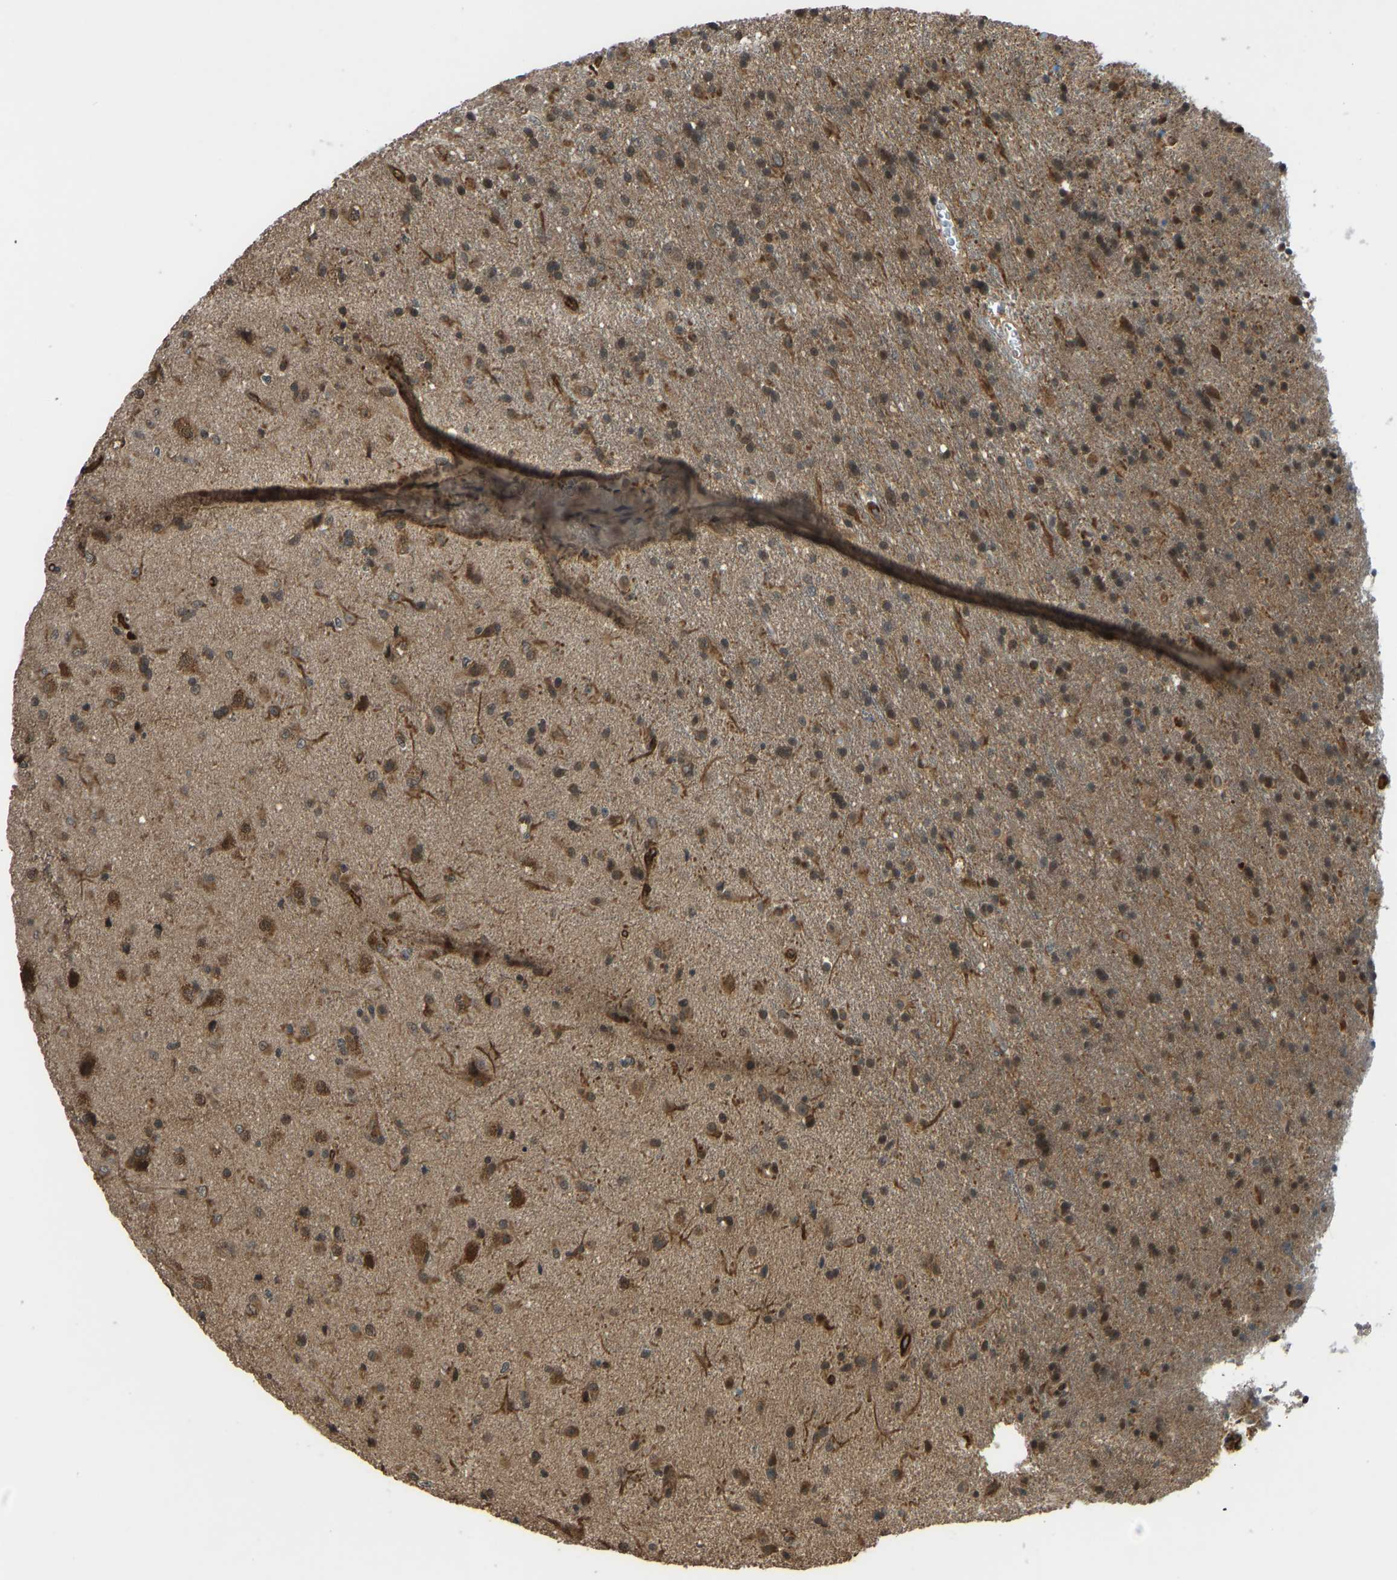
{"staining": {"intensity": "moderate", "quantity": "<25%", "location": "cytoplasmic/membranous"}, "tissue": "glioma", "cell_type": "Tumor cells", "image_type": "cancer", "snomed": [{"axis": "morphology", "description": "Glioma, malignant, Low grade"}, {"axis": "topography", "description": "Brain"}], "caption": "A high-resolution image shows immunohistochemistry staining of low-grade glioma (malignant), which shows moderate cytoplasmic/membranous staining in about <25% of tumor cells.", "gene": "CCT8", "patient": {"sex": "male", "age": 65}}